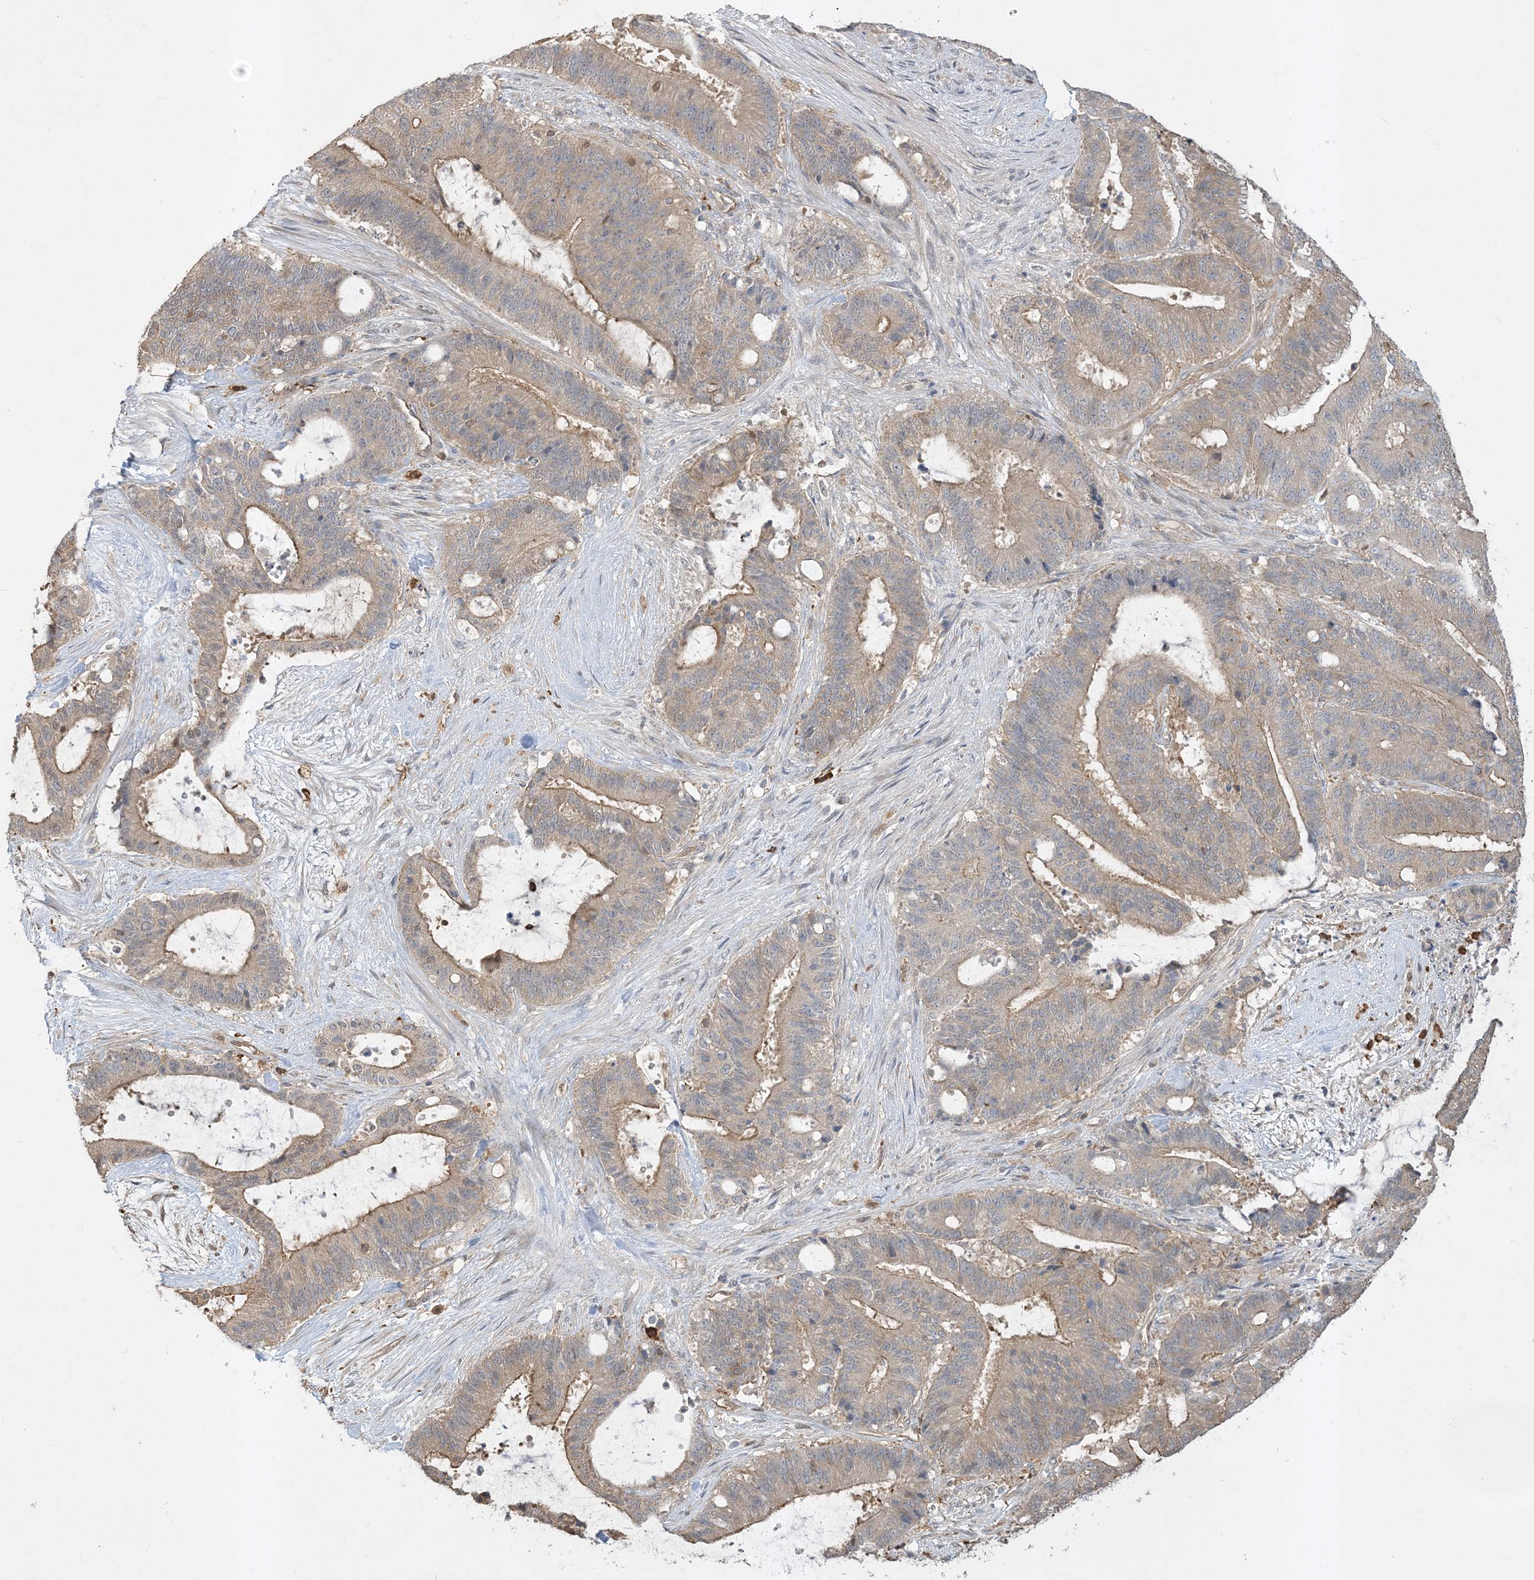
{"staining": {"intensity": "weak", "quantity": ">75%", "location": "cytoplasmic/membranous"}, "tissue": "liver cancer", "cell_type": "Tumor cells", "image_type": "cancer", "snomed": [{"axis": "morphology", "description": "Normal tissue, NOS"}, {"axis": "morphology", "description": "Cholangiocarcinoma"}, {"axis": "topography", "description": "Liver"}, {"axis": "topography", "description": "Peripheral nerve tissue"}], "caption": "Immunohistochemical staining of liver cancer (cholangiocarcinoma) shows low levels of weak cytoplasmic/membranous protein expression in approximately >75% of tumor cells. (DAB IHC with brightfield microscopy, high magnification).", "gene": "TMSB4X", "patient": {"sex": "female", "age": 73}}